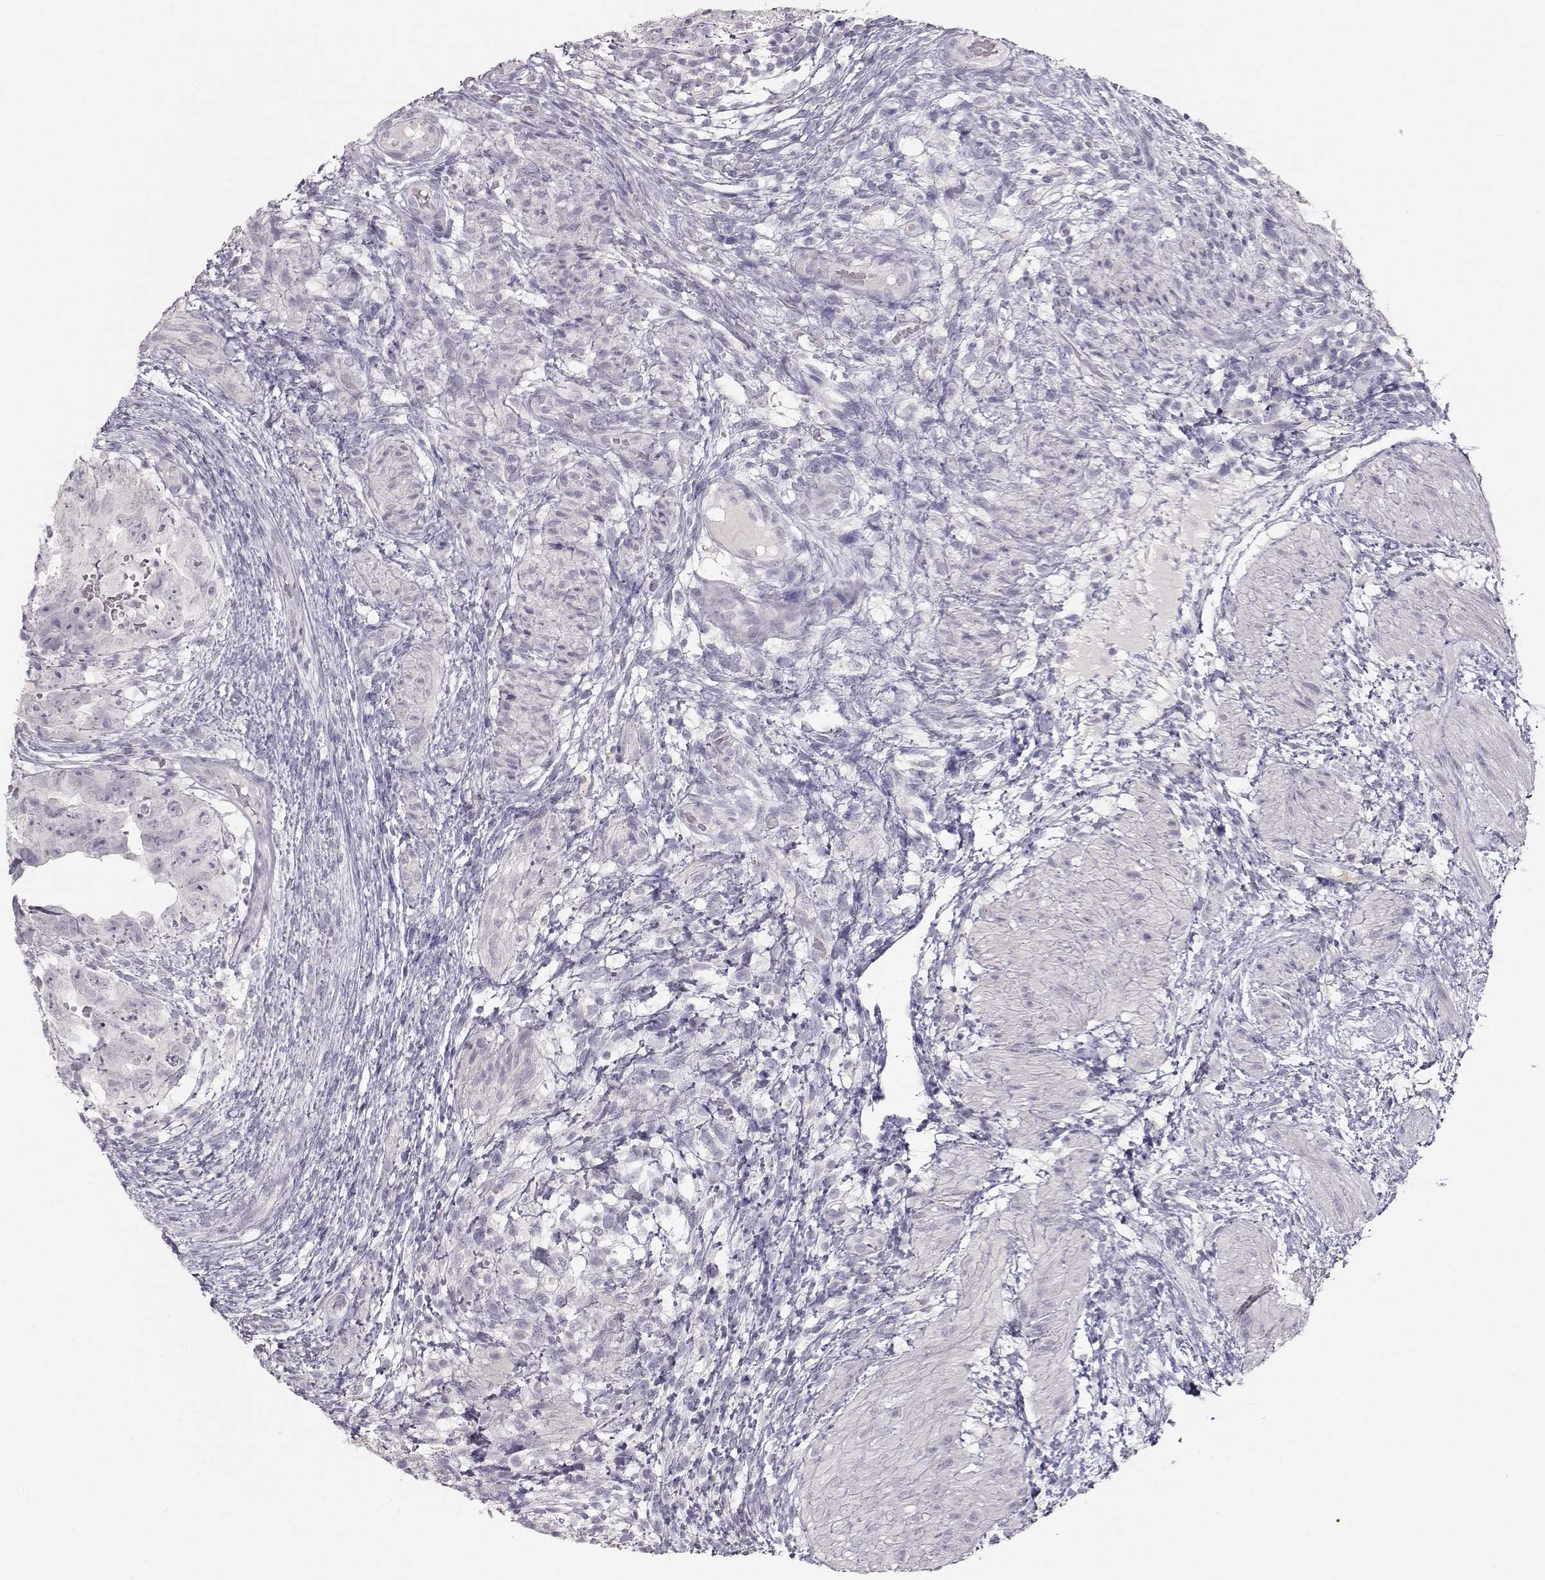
{"staining": {"intensity": "negative", "quantity": "none", "location": "none"}, "tissue": "testis cancer", "cell_type": "Tumor cells", "image_type": "cancer", "snomed": [{"axis": "morphology", "description": "Normal tissue, NOS"}, {"axis": "morphology", "description": "Carcinoma, Embryonal, NOS"}, {"axis": "topography", "description": "Testis"}, {"axis": "topography", "description": "Epididymis"}], "caption": "The histopathology image shows no significant staining in tumor cells of testis cancer.", "gene": "TKTL1", "patient": {"sex": "male", "age": 24}}